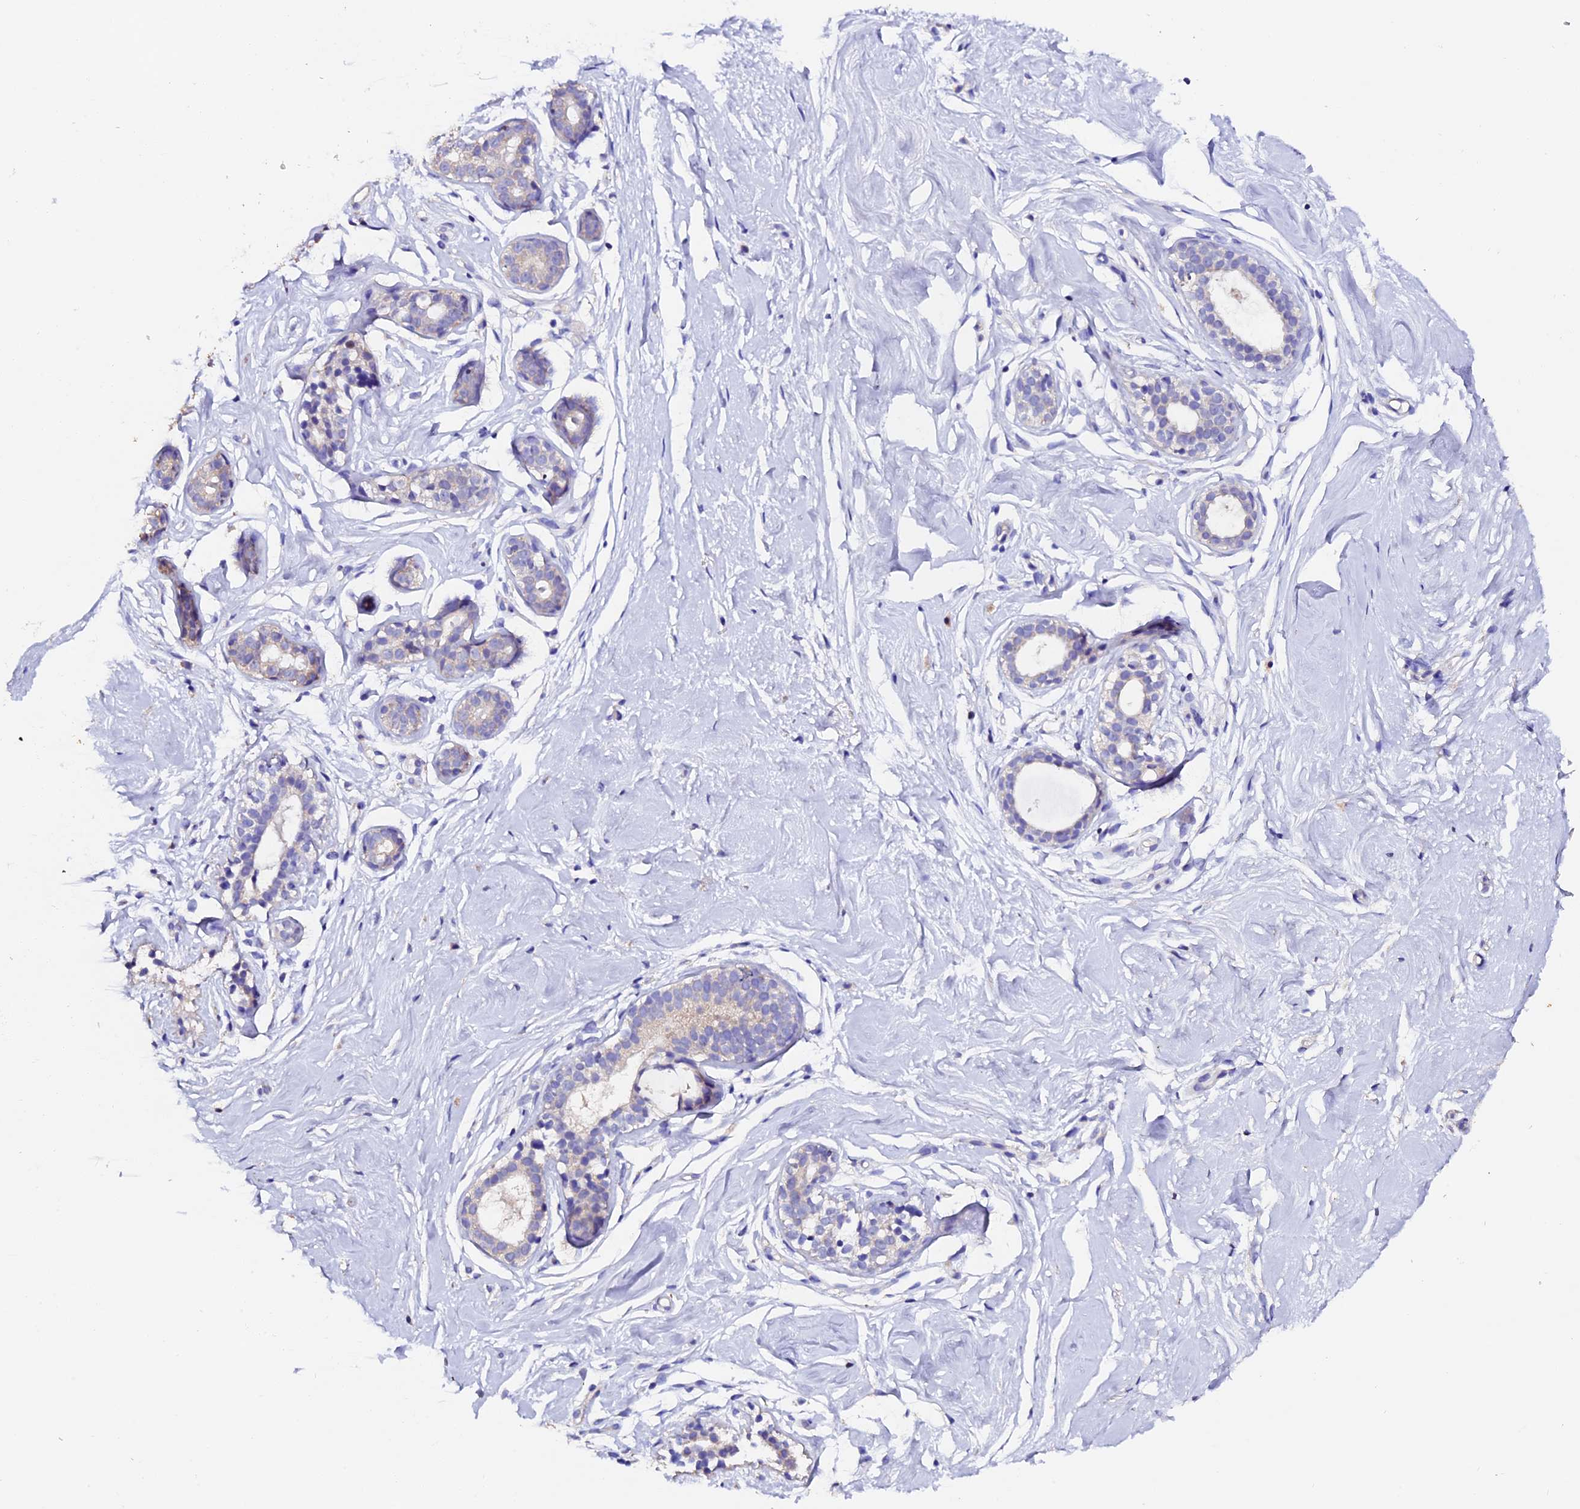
{"staining": {"intensity": "negative", "quantity": "none", "location": "none"}, "tissue": "breast", "cell_type": "Adipocytes", "image_type": "normal", "snomed": [{"axis": "morphology", "description": "Normal tissue, NOS"}, {"axis": "morphology", "description": "Adenoma, NOS"}, {"axis": "topography", "description": "Breast"}], "caption": "This histopathology image is of benign breast stained with immunohistochemistry to label a protein in brown with the nuclei are counter-stained blue. There is no positivity in adipocytes.", "gene": "FBXW9", "patient": {"sex": "female", "age": 23}}